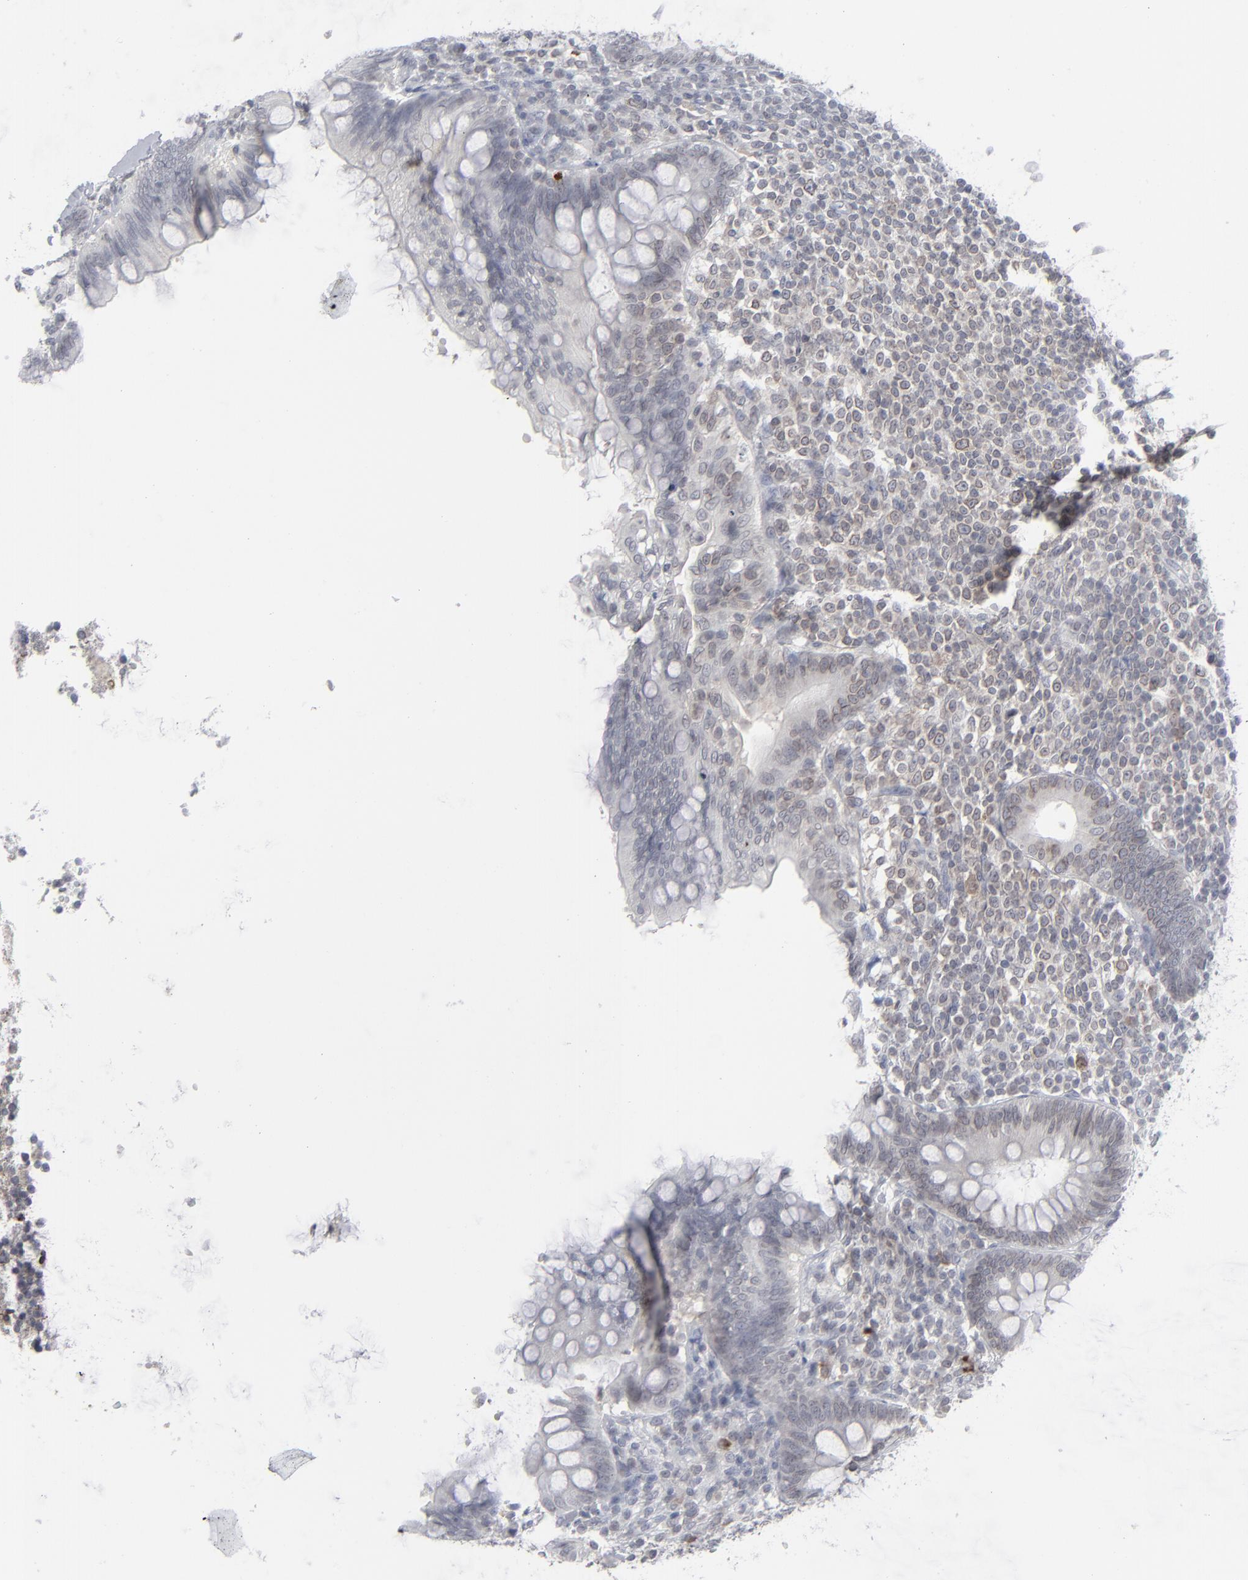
{"staining": {"intensity": "weak", "quantity": "<25%", "location": "cytoplasmic/membranous,nuclear"}, "tissue": "appendix", "cell_type": "Glandular cells", "image_type": "normal", "snomed": [{"axis": "morphology", "description": "Normal tissue, NOS"}, {"axis": "topography", "description": "Appendix"}], "caption": "Immunohistochemistry of unremarkable appendix exhibits no expression in glandular cells. The staining is performed using DAB brown chromogen with nuclei counter-stained in using hematoxylin.", "gene": "NUP88", "patient": {"sex": "female", "age": 66}}